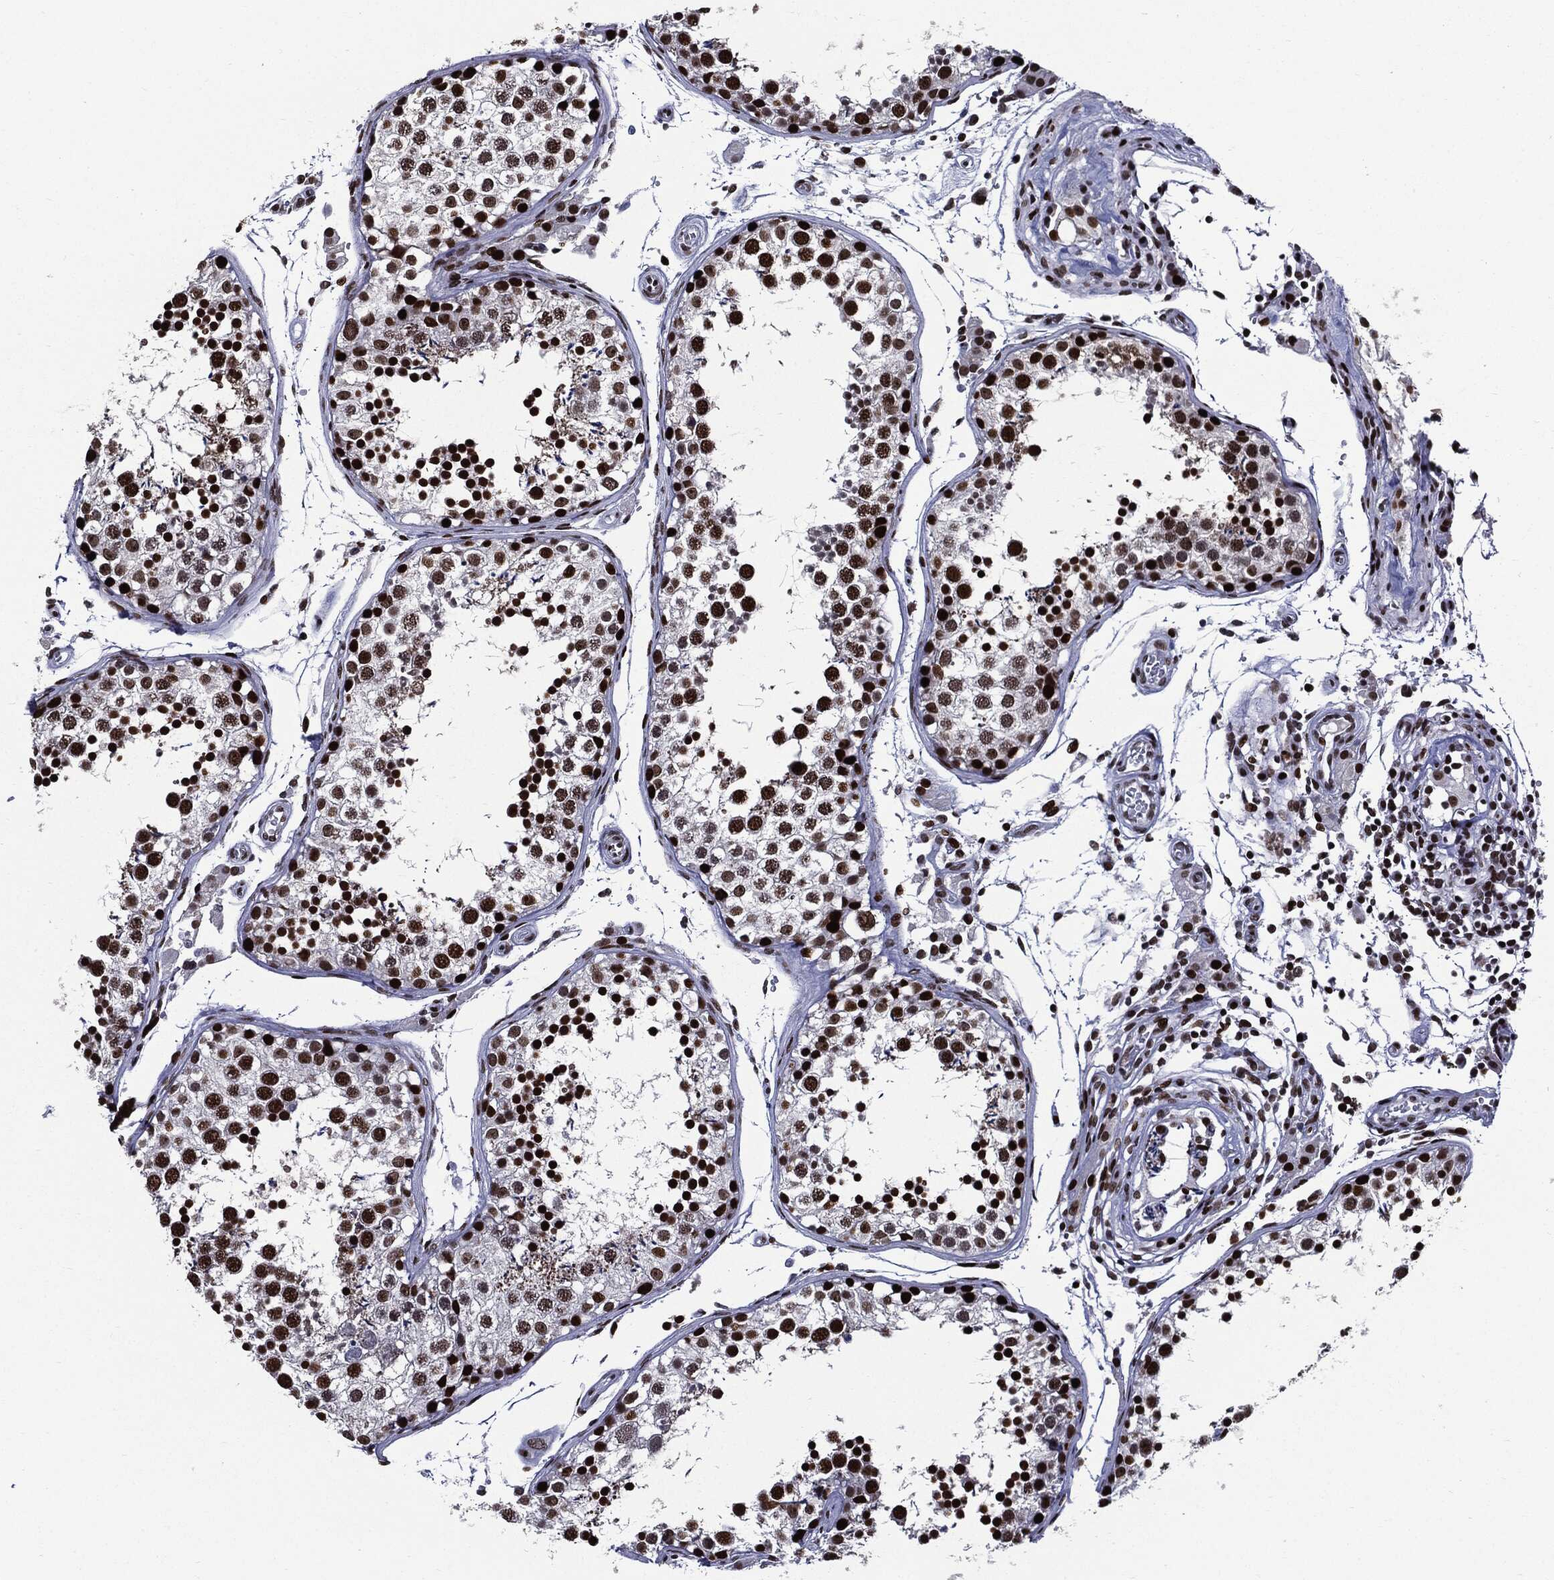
{"staining": {"intensity": "strong", "quantity": ">75%", "location": "nuclear"}, "tissue": "testis", "cell_type": "Cells in seminiferous ducts", "image_type": "normal", "snomed": [{"axis": "morphology", "description": "Normal tissue, NOS"}, {"axis": "topography", "description": "Testis"}], "caption": "Immunohistochemistry (IHC) (DAB (3,3'-diaminobenzidine)) staining of unremarkable human testis shows strong nuclear protein staining in approximately >75% of cells in seminiferous ducts.", "gene": "ZFP91", "patient": {"sex": "male", "age": 29}}